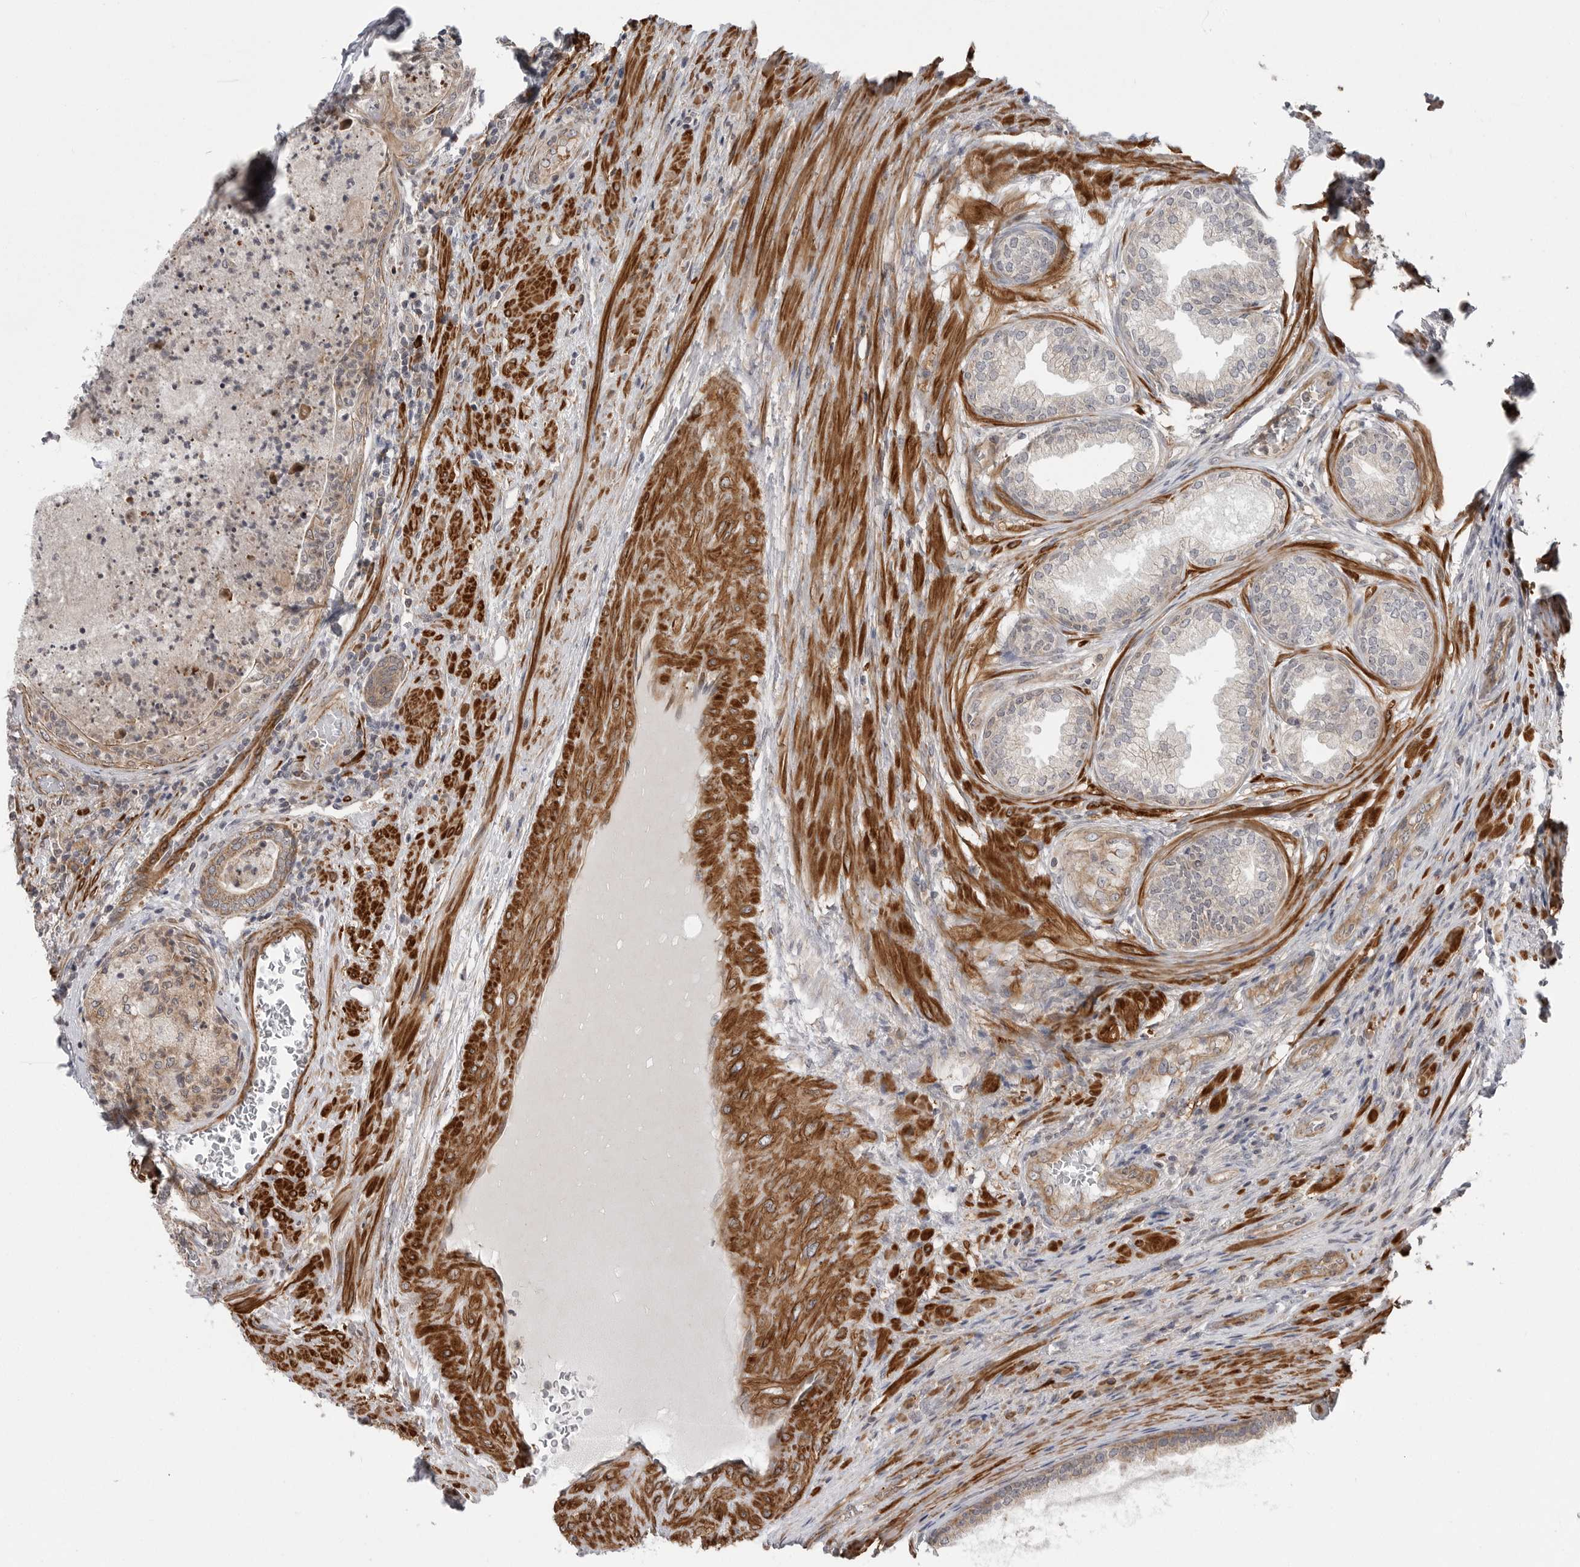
{"staining": {"intensity": "weak", "quantity": "<25%", "location": "cytoplasmic/membranous"}, "tissue": "prostate", "cell_type": "Glandular cells", "image_type": "normal", "snomed": [{"axis": "morphology", "description": "Normal tissue, NOS"}, {"axis": "topography", "description": "Prostate"}], "caption": "DAB immunohistochemical staining of unremarkable prostate shows no significant positivity in glandular cells. (Stains: DAB (3,3'-diaminobenzidine) IHC with hematoxylin counter stain, Microscopy: brightfield microscopy at high magnification).", "gene": "SCP2", "patient": {"sex": "male", "age": 76}}